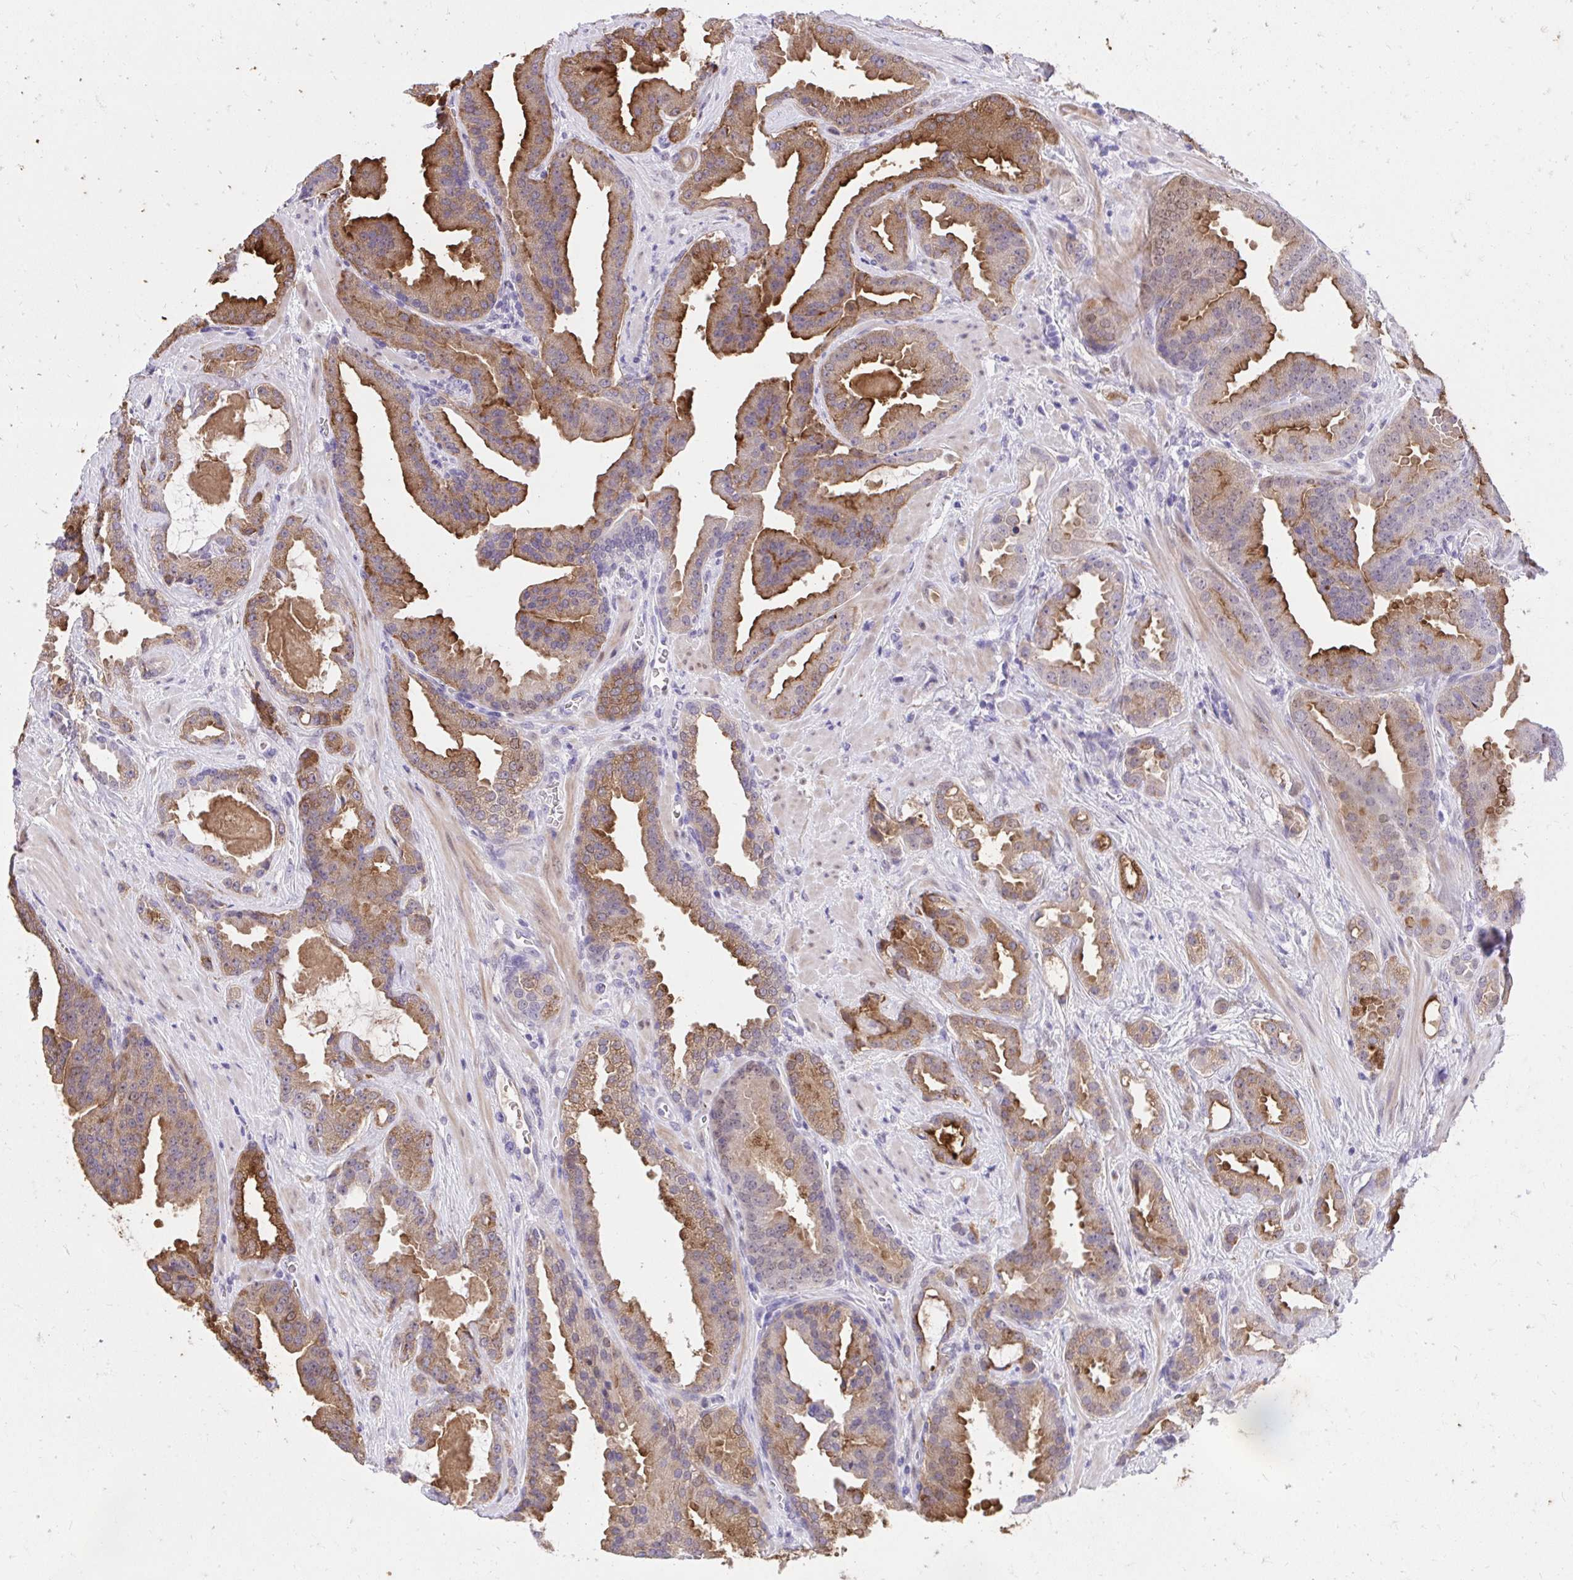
{"staining": {"intensity": "moderate", "quantity": ">75%", "location": "cytoplasmic/membranous"}, "tissue": "prostate cancer", "cell_type": "Tumor cells", "image_type": "cancer", "snomed": [{"axis": "morphology", "description": "Adenocarcinoma, Low grade"}, {"axis": "topography", "description": "Prostate"}], "caption": "IHC micrograph of neoplastic tissue: low-grade adenocarcinoma (prostate) stained using immunohistochemistry demonstrates medium levels of moderate protein expression localized specifically in the cytoplasmic/membranous of tumor cells, appearing as a cytoplasmic/membranous brown color.", "gene": "KLK1", "patient": {"sex": "male", "age": 62}}